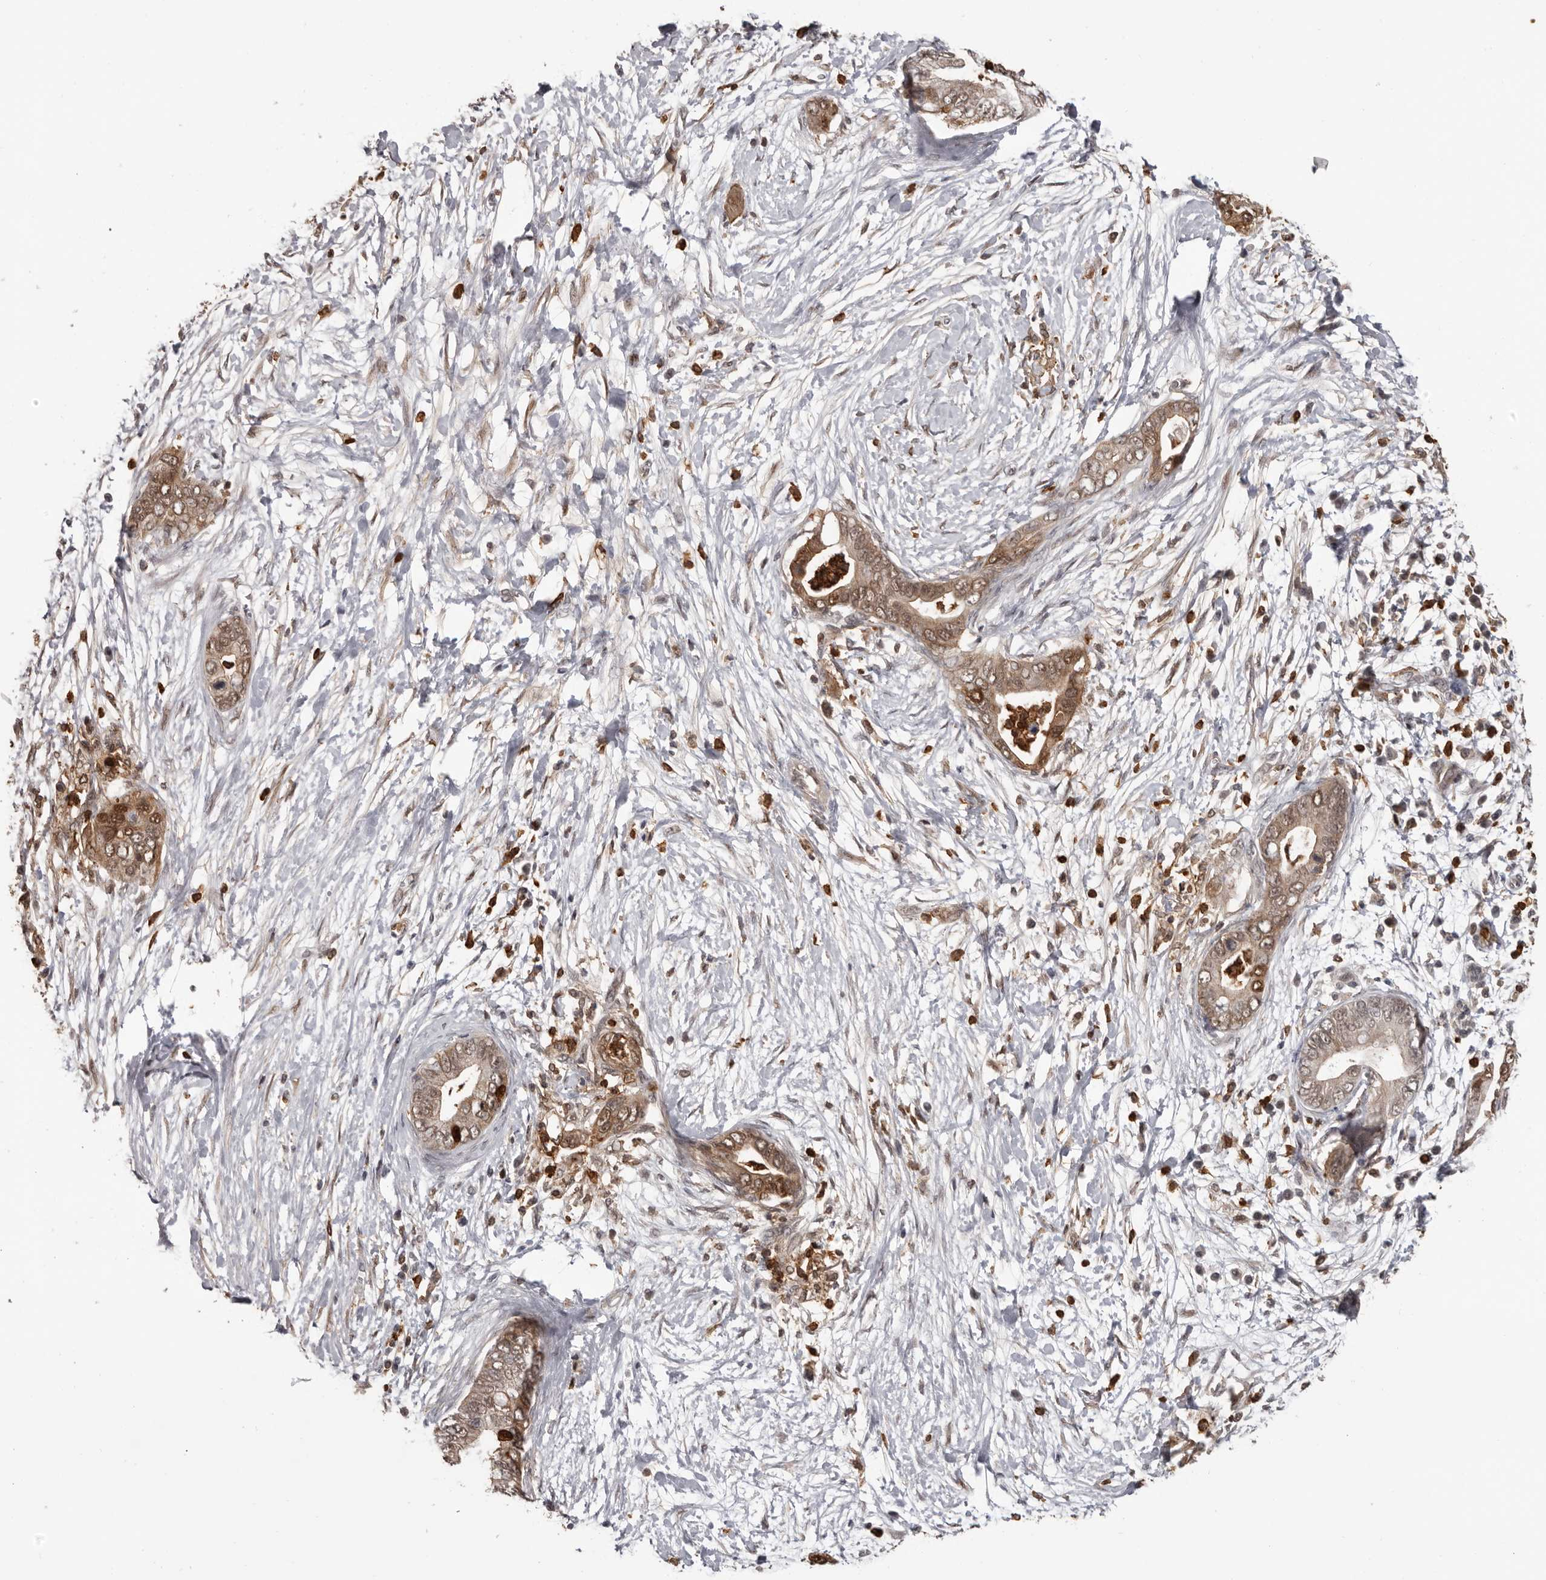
{"staining": {"intensity": "moderate", "quantity": ">75%", "location": "cytoplasmic/membranous,nuclear"}, "tissue": "pancreatic cancer", "cell_type": "Tumor cells", "image_type": "cancer", "snomed": [{"axis": "morphology", "description": "Adenocarcinoma, NOS"}, {"axis": "topography", "description": "Pancreas"}], "caption": "Pancreatic cancer was stained to show a protein in brown. There is medium levels of moderate cytoplasmic/membranous and nuclear expression in approximately >75% of tumor cells.", "gene": "PRR12", "patient": {"sex": "male", "age": 75}}